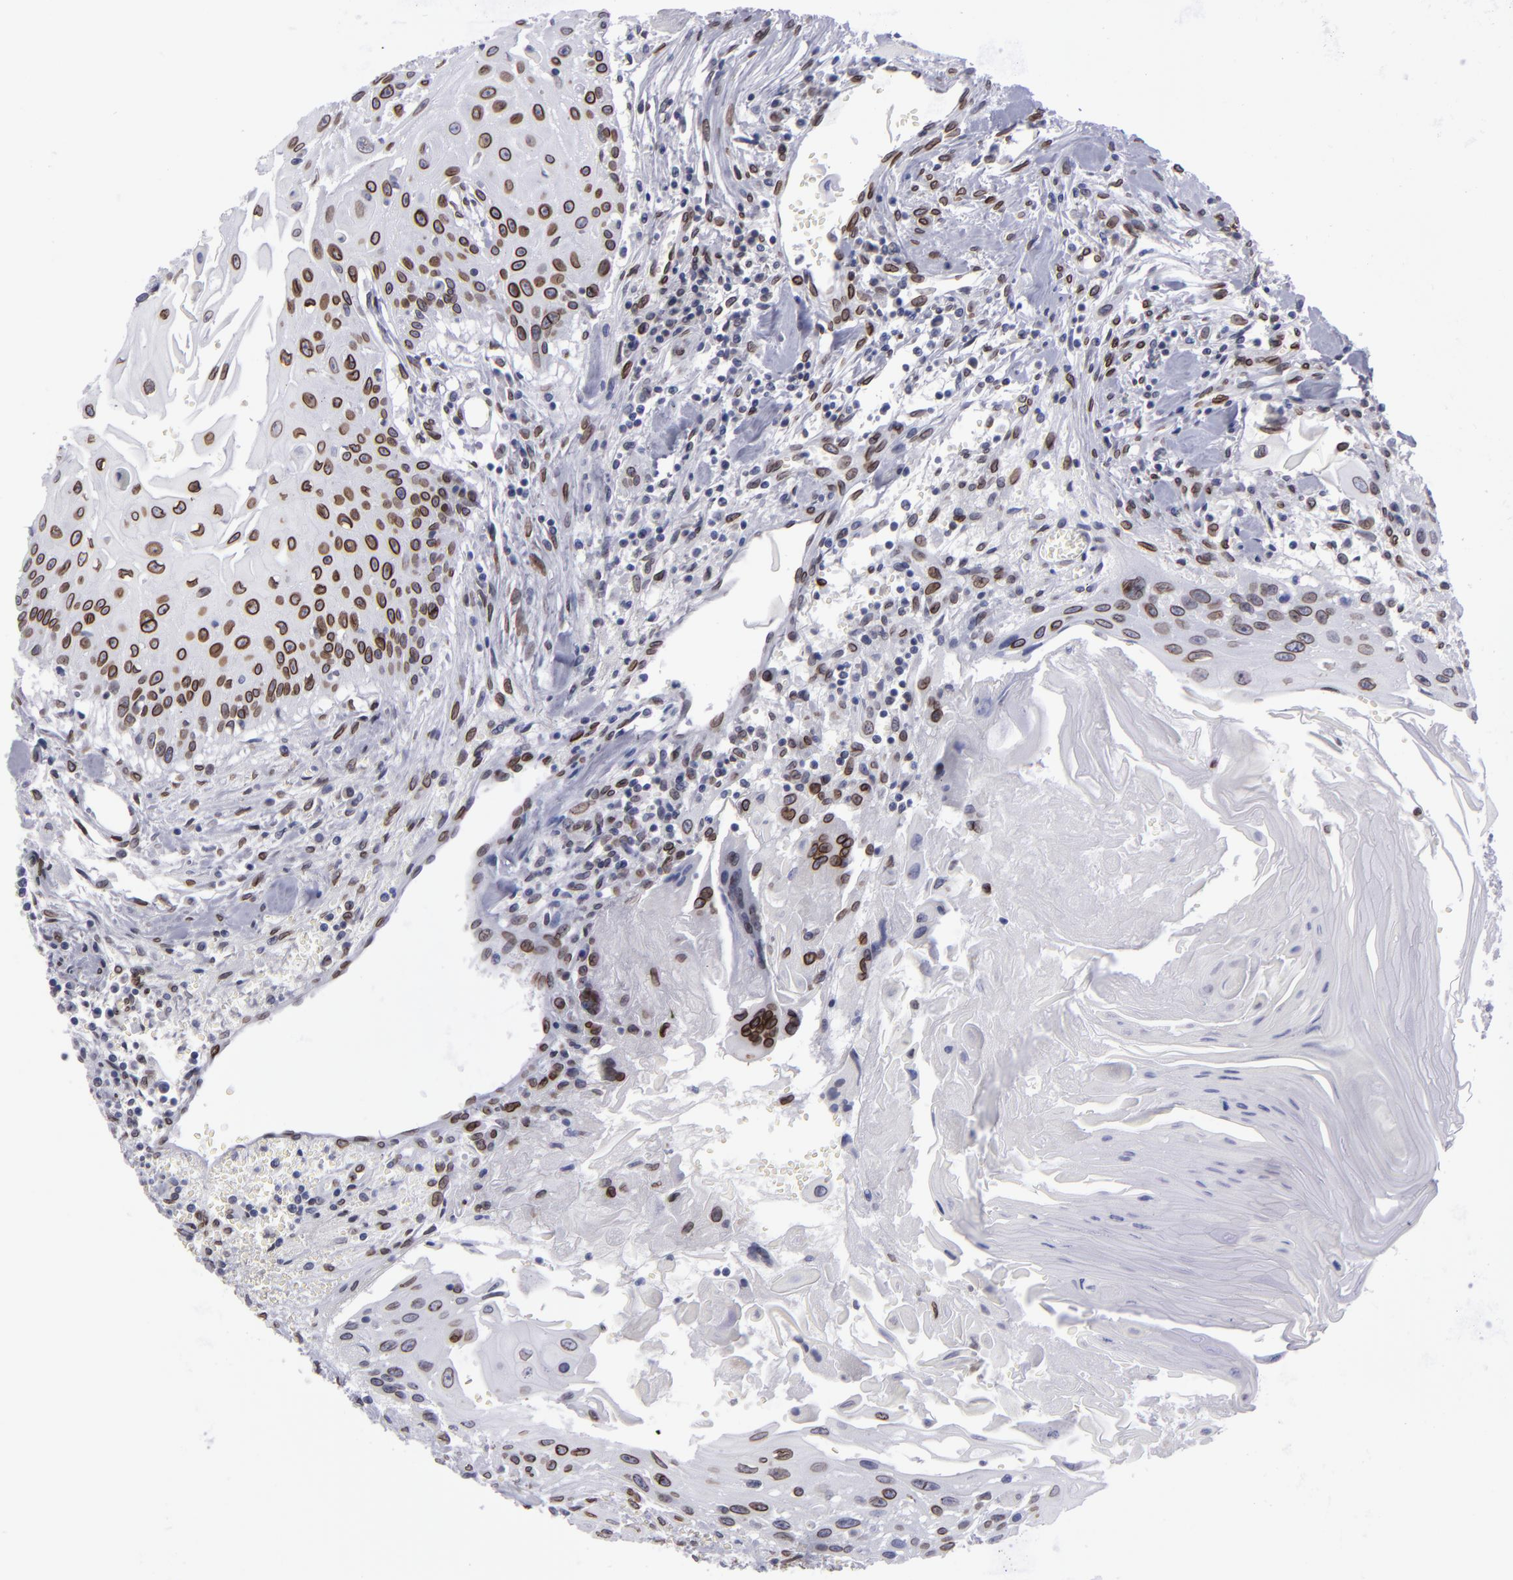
{"staining": {"intensity": "moderate", "quantity": ">75%", "location": "nuclear"}, "tissue": "head and neck cancer", "cell_type": "Tumor cells", "image_type": "cancer", "snomed": [{"axis": "morphology", "description": "Squamous cell carcinoma, NOS"}, {"axis": "morphology", "description": "Squamous cell carcinoma, metastatic, NOS"}, {"axis": "topography", "description": "Lymph node"}, {"axis": "topography", "description": "Salivary gland"}, {"axis": "topography", "description": "Head-Neck"}], "caption": "Immunohistochemistry (IHC) histopathology image of metastatic squamous cell carcinoma (head and neck) stained for a protein (brown), which reveals medium levels of moderate nuclear positivity in about >75% of tumor cells.", "gene": "EMD", "patient": {"sex": "female", "age": 74}}